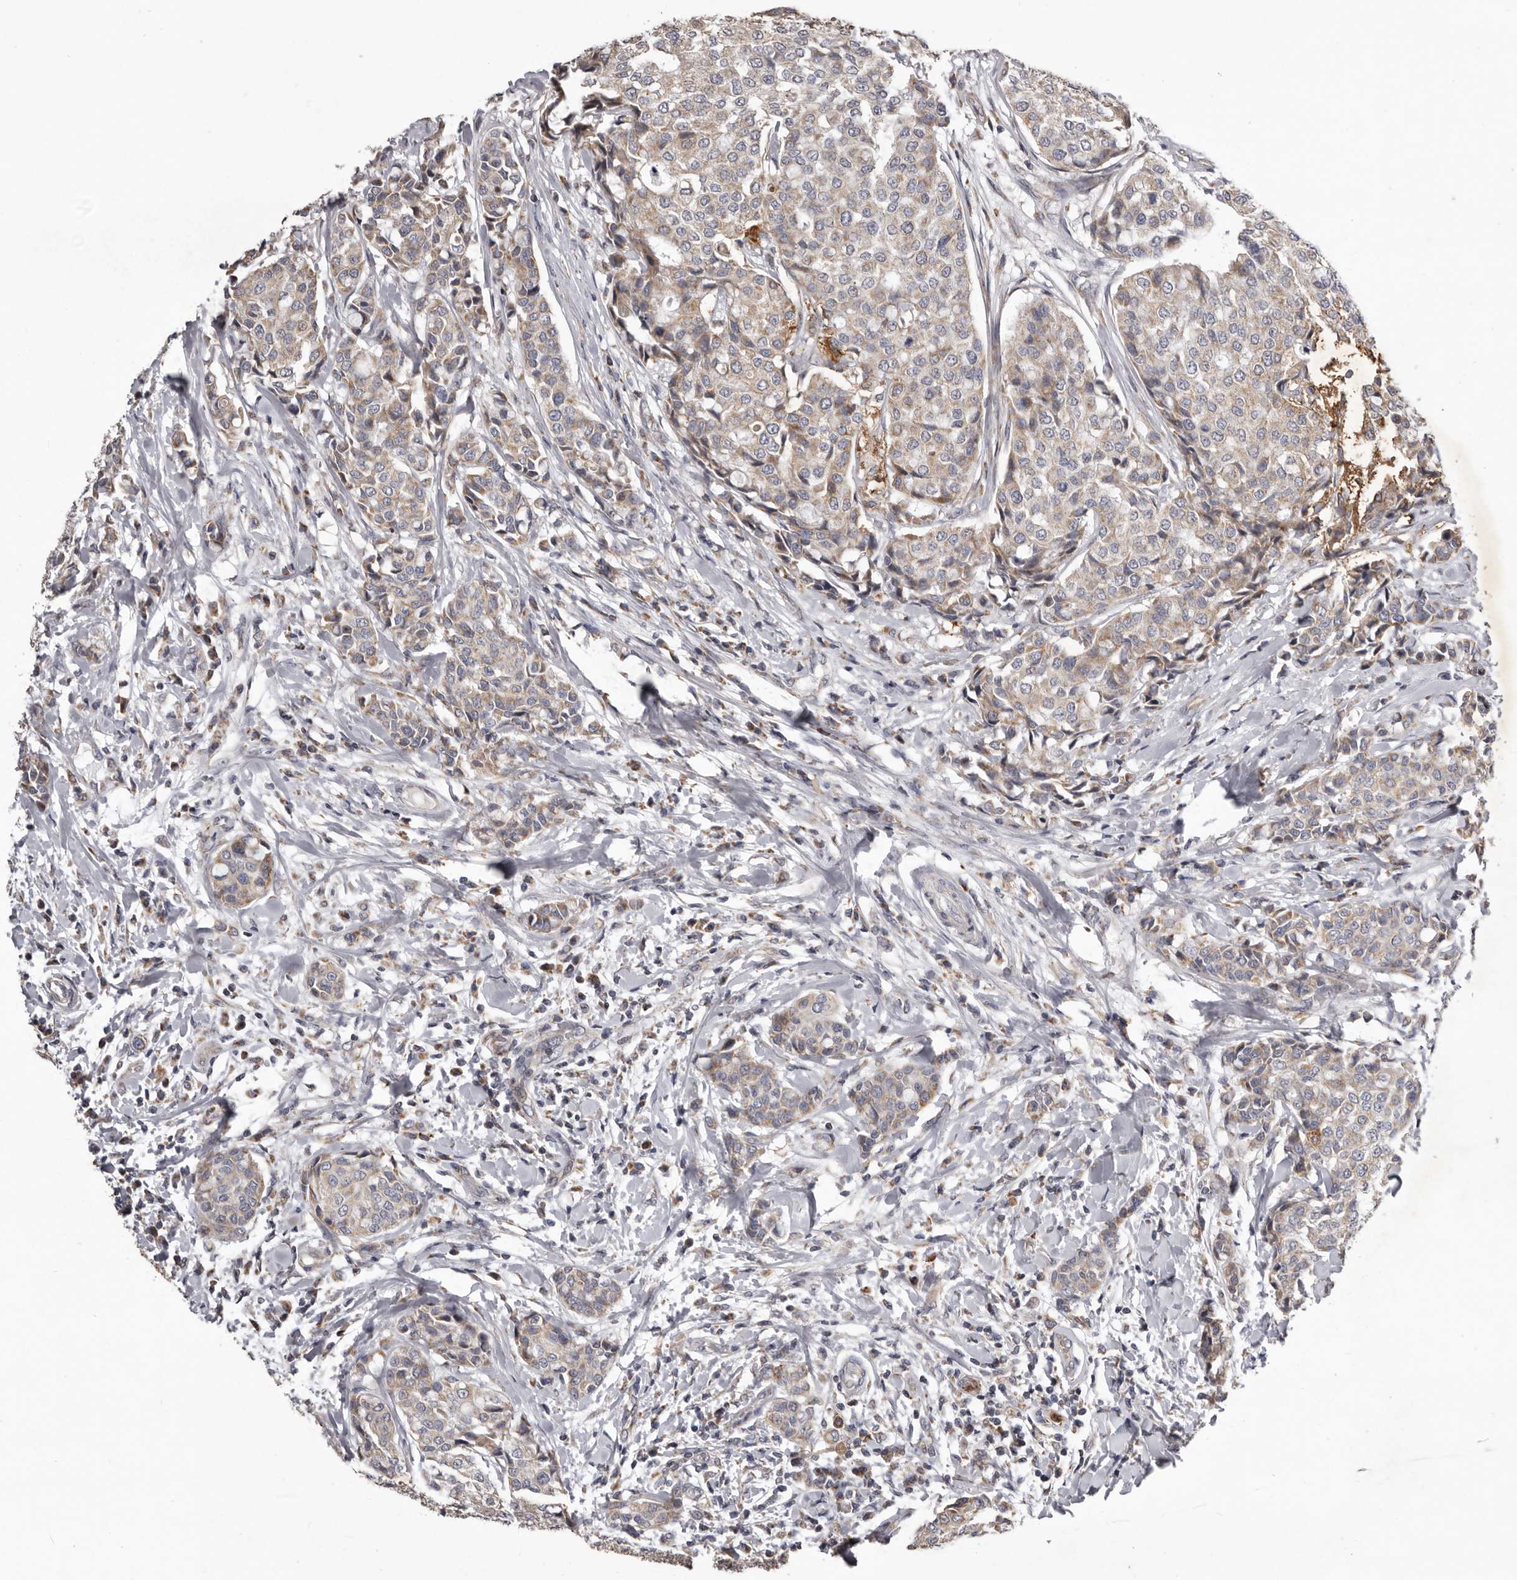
{"staining": {"intensity": "weak", "quantity": "25%-75%", "location": "cytoplasmic/membranous"}, "tissue": "breast cancer", "cell_type": "Tumor cells", "image_type": "cancer", "snomed": [{"axis": "morphology", "description": "Duct carcinoma"}, {"axis": "topography", "description": "Breast"}], "caption": "Human breast cancer stained for a protein (brown) reveals weak cytoplasmic/membranous positive positivity in approximately 25%-75% of tumor cells.", "gene": "CXCL14", "patient": {"sex": "female", "age": 27}}